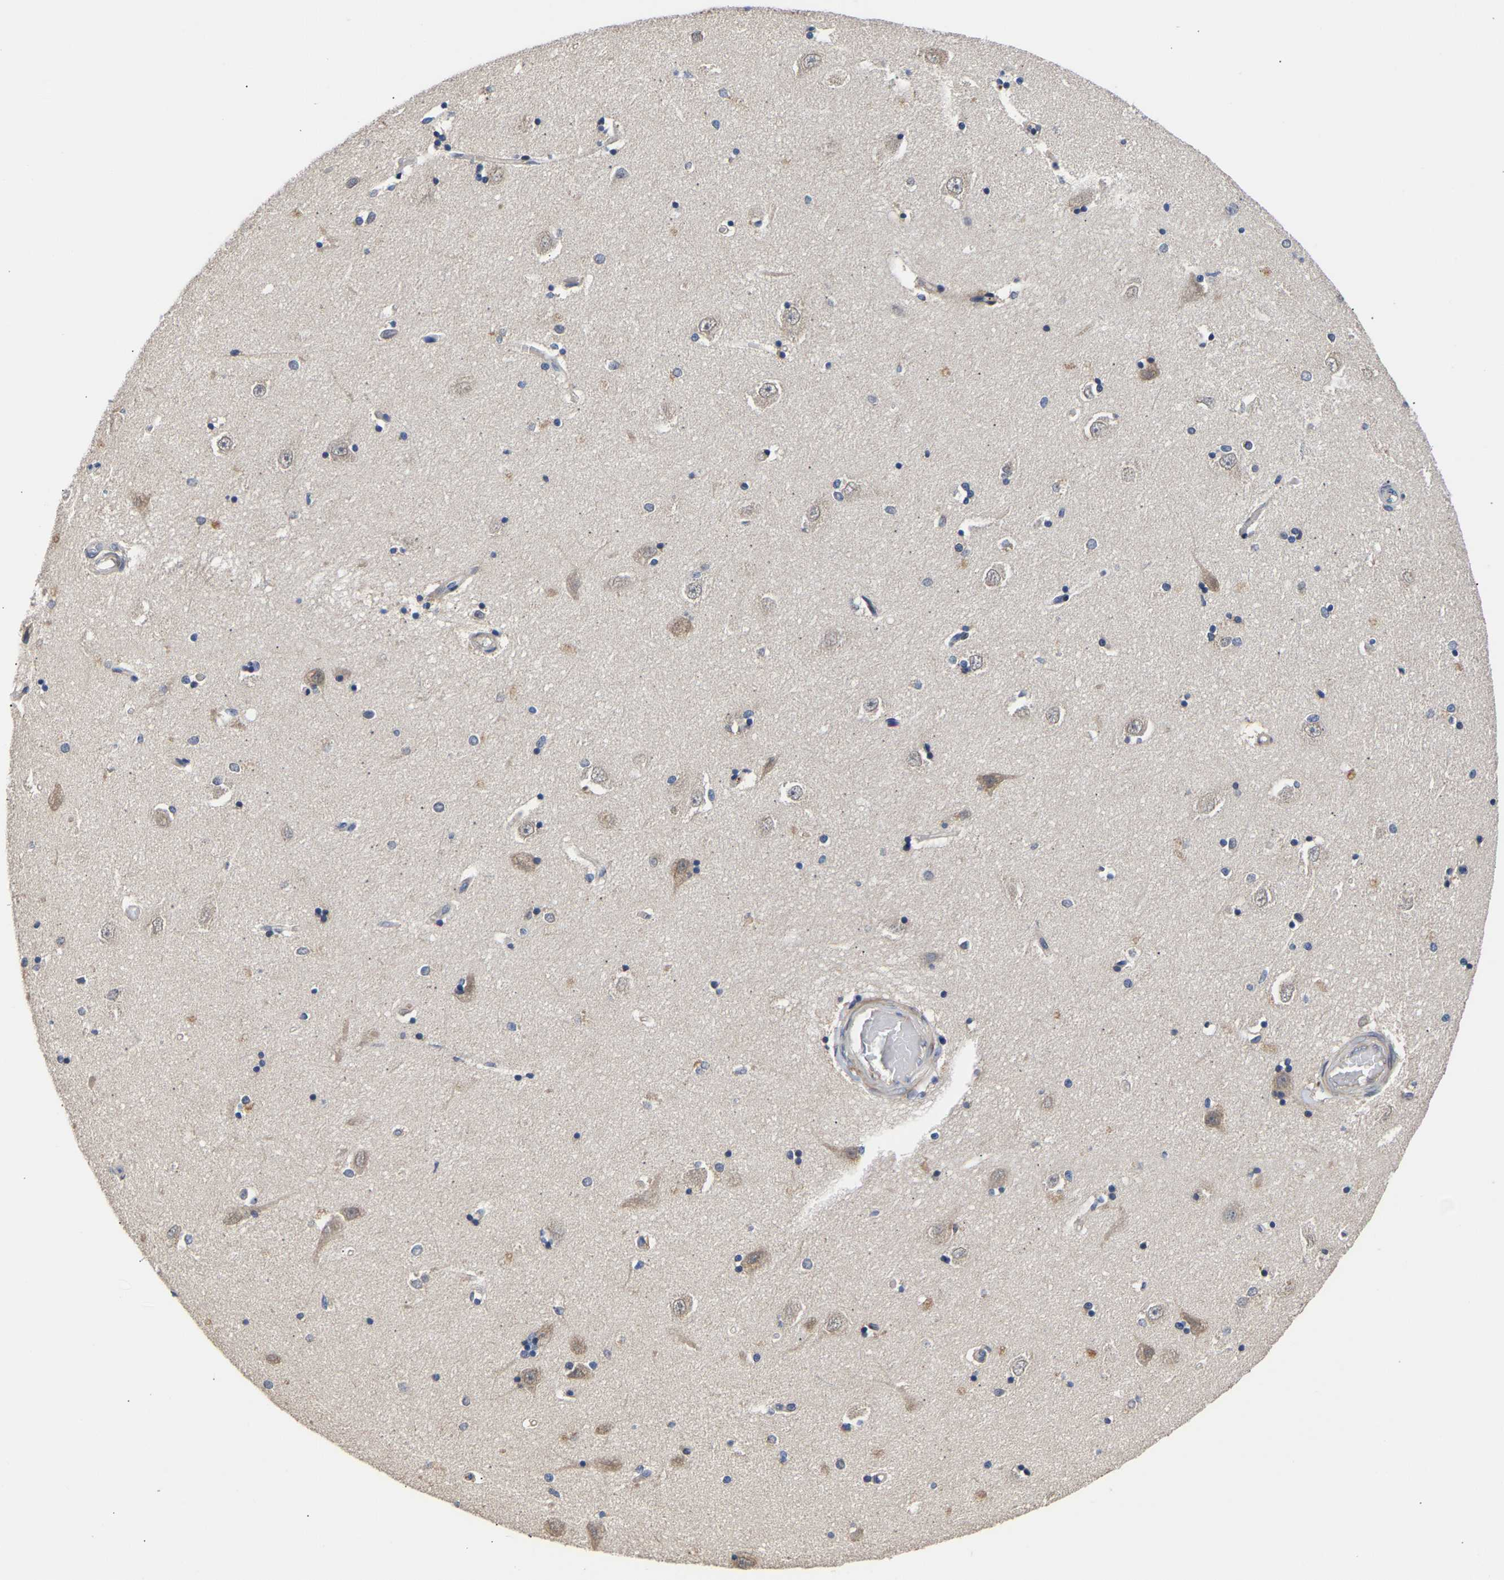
{"staining": {"intensity": "weak", "quantity": "25%-75%", "location": "cytoplasmic/membranous"}, "tissue": "hippocampus", "cell_type": "Glial cells", "image_type": "normal", "snomed": [{"axis": "morphology", "description": "Normal tissue, NOS"}, {"axis": "topography", "description": "Hippocampus"}], "caption": "Immunohistochemical staining of normal hippocampus shows weak cytoplasmic/membranous protein positivity in about 25%-75% of glial cells.", "gene": "KASH5", "patient": {"sex": "male", "age": 45}}